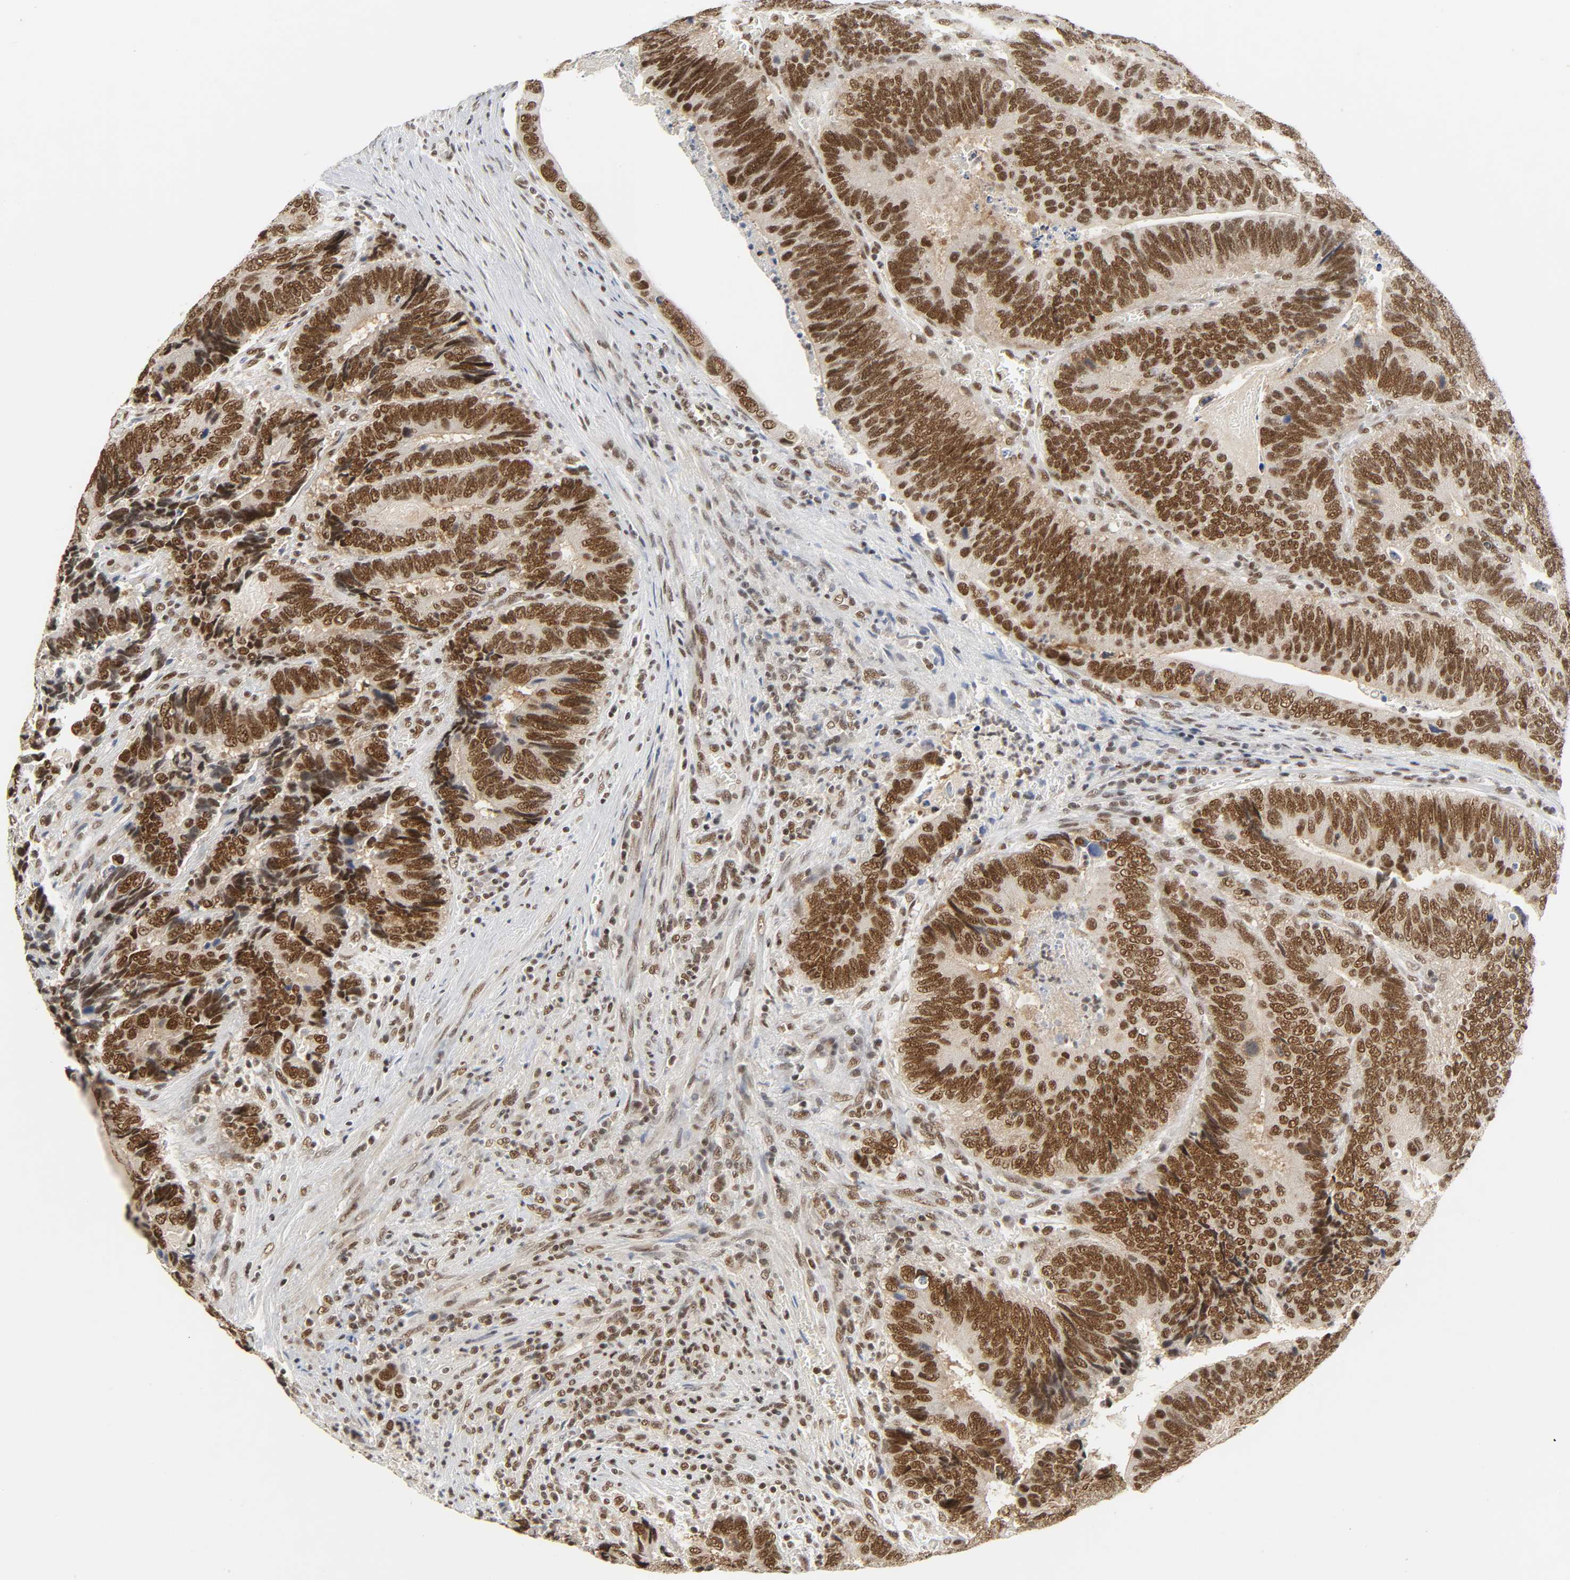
{"staining": {"intensity": "strong", "quantity": ">75%", "location": "nuclear"}, "tissue": "colorectal cancer", "cell_type": "Tumor cells", "image_type": "cancer", "snomed": [{"axis": "morphology", "description": "Adenocarcinoma, NOS"}, {"axis": "topography", "description": "Colon"}], "caption": "Colorectal cancer stained for a protein (brown) demonstrates strong nuclear positive expression in about >75% of tumor cells.", "gene": "NCOA6", "patient": {"sex": "male", "age": 72}}